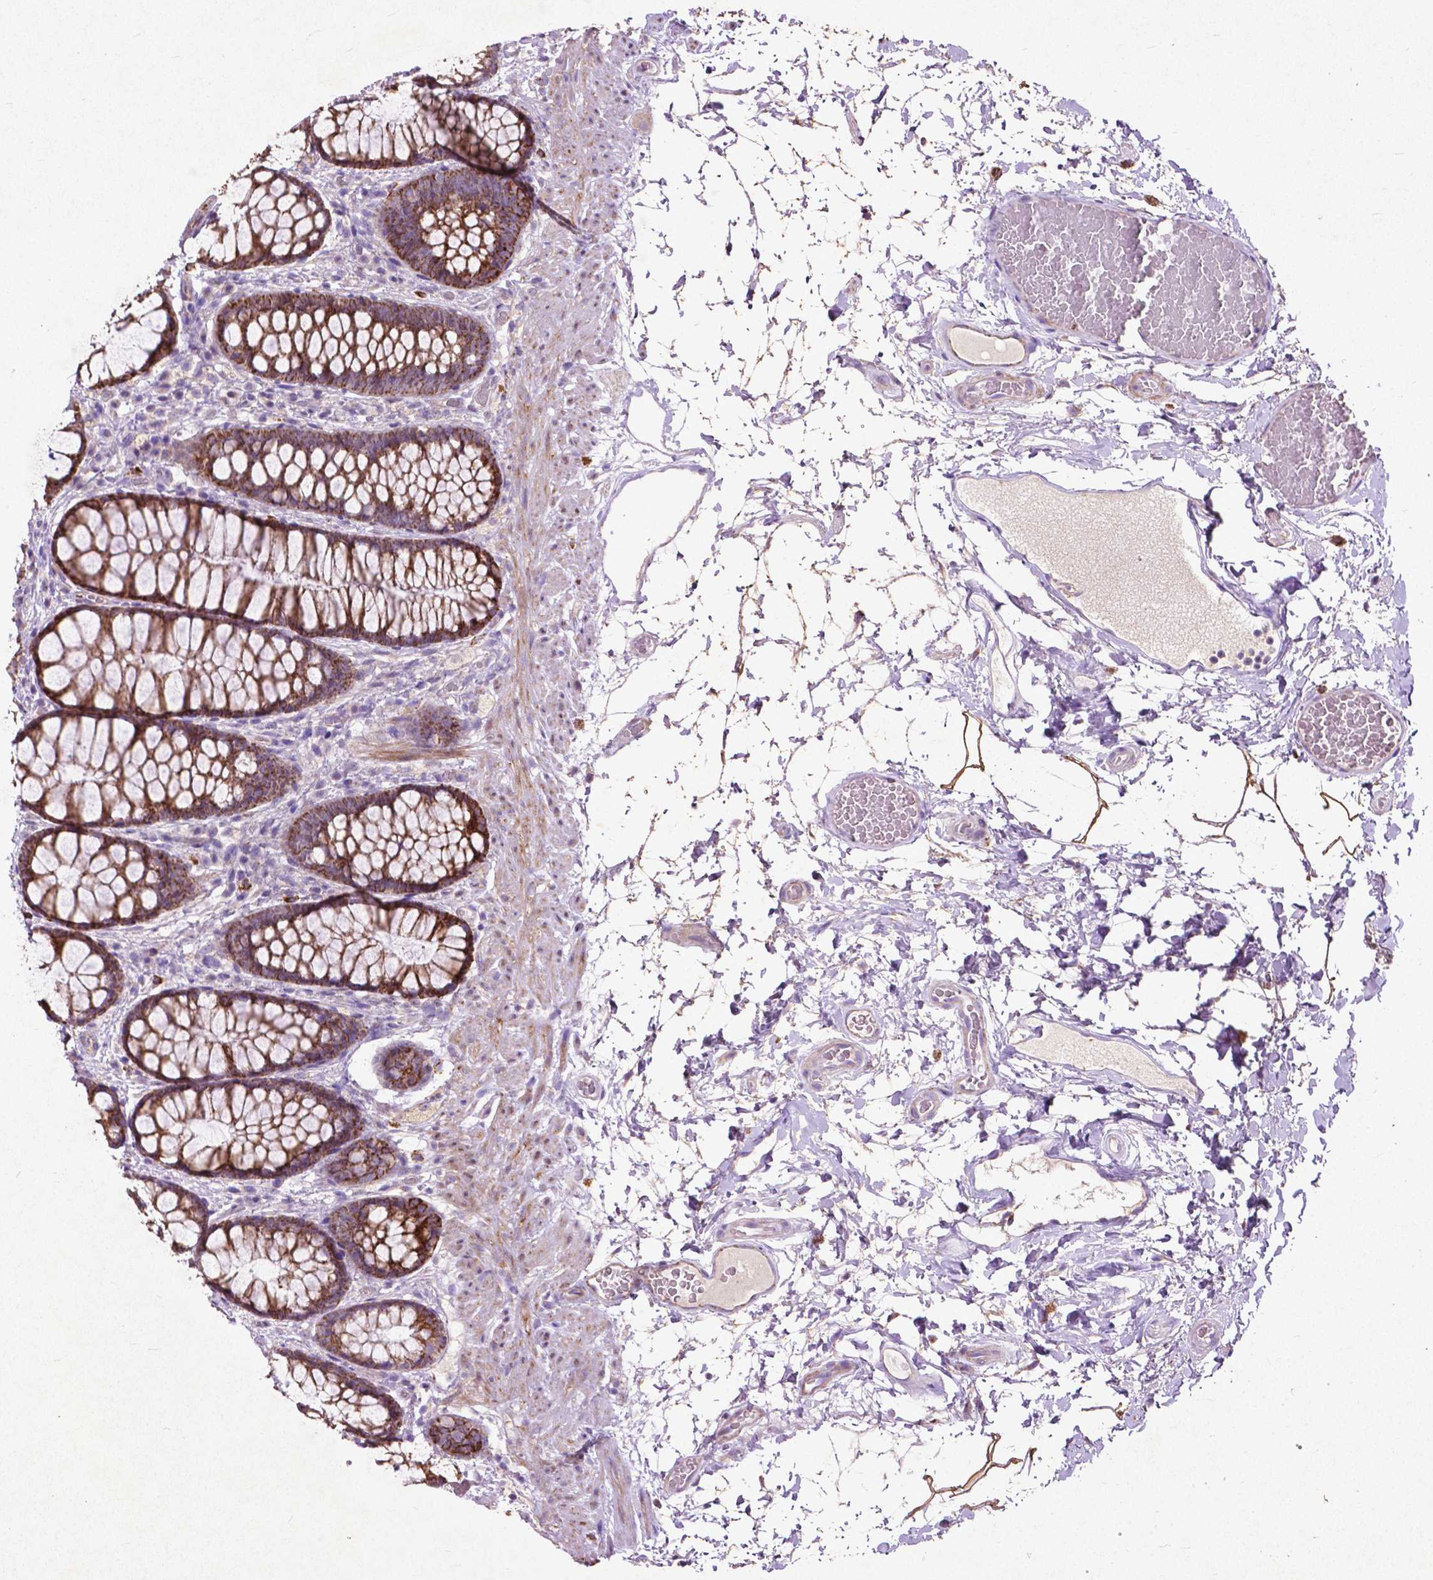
{"staining": {"intensity": "strong", "quantity": ">75%", "location": "cytoplasmic/membranous"}, "tissue": "rectum", "cell_type": "Glandular cells", "image_type": "normal", "snomed": [{"axis": "morphology", "description": "Normal tissue, NOS"}, {"axis": "topography", "description": "Rectum"}], "caption": "An immunohistochemistry (IHC) micrograph of unremarkable tissue is shown. Protein staining in brown highlights strong cytoplasmic/membranous positivity in rectum within glandular cells. (DAB IHC, brown staining for protein, blue staining for nuclei).", "gene": "THEGL", "patient": {"sex": "female", "age": 62}}